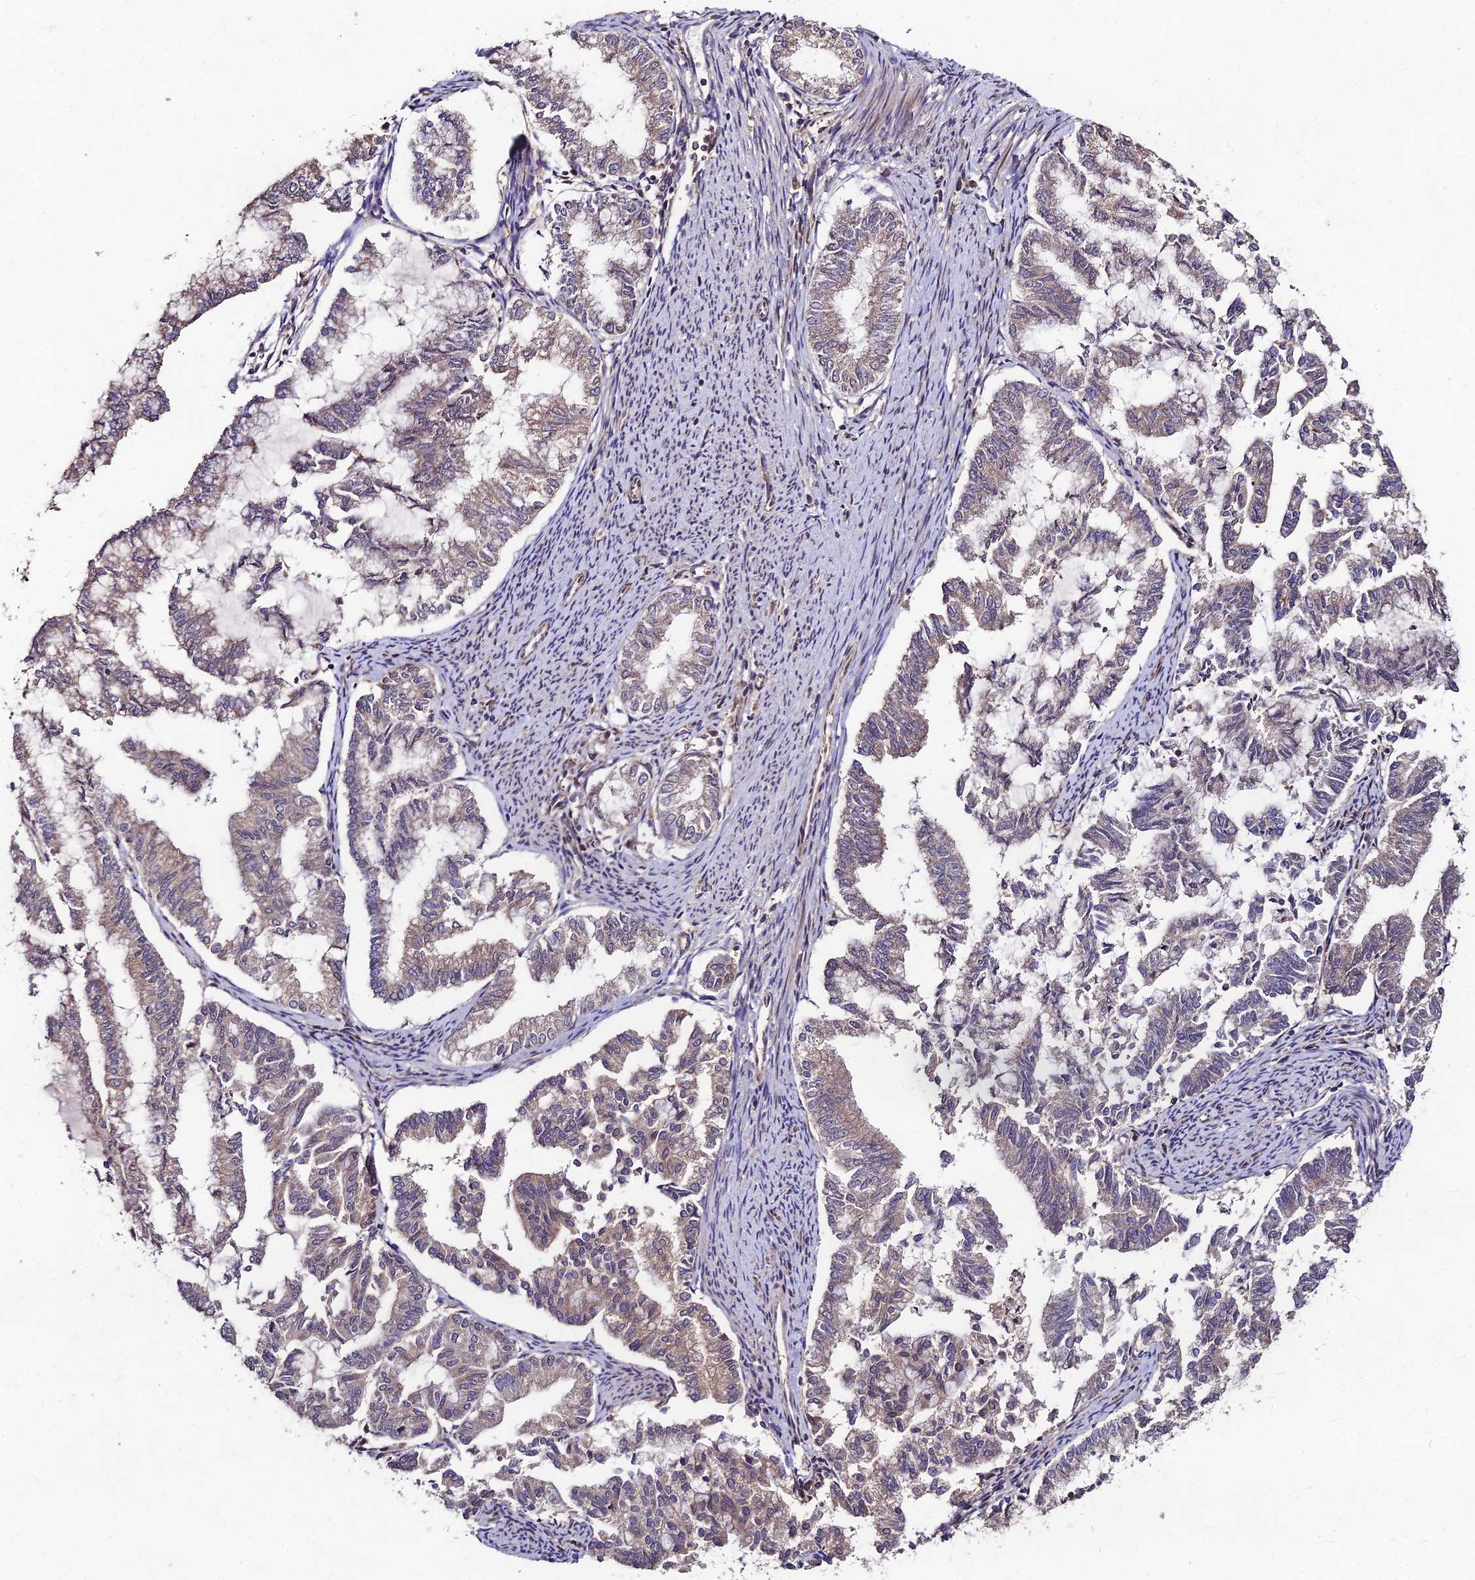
{"staining": {"intensity": "weak", "quantity": "<25%", "location": "cytoplasmic/membranous"}, "tissue": "endometrial cancer", "cell_type": "Tumor cells", "image_type": "cancer", "snomed": [{"axis": "morphology", "description": "Adenocarcinoma, NOS"}, {"axis": "topography", "description": "Endometrium"}], "caption": "The micrograph shows no significant positivity in tumor cells of endometrial adenocarcinoma. (DAB immunohistochemistry (IHC), high magnification).", "gene": "MKKS", "patient": {"sex": "female", "age": 79}}